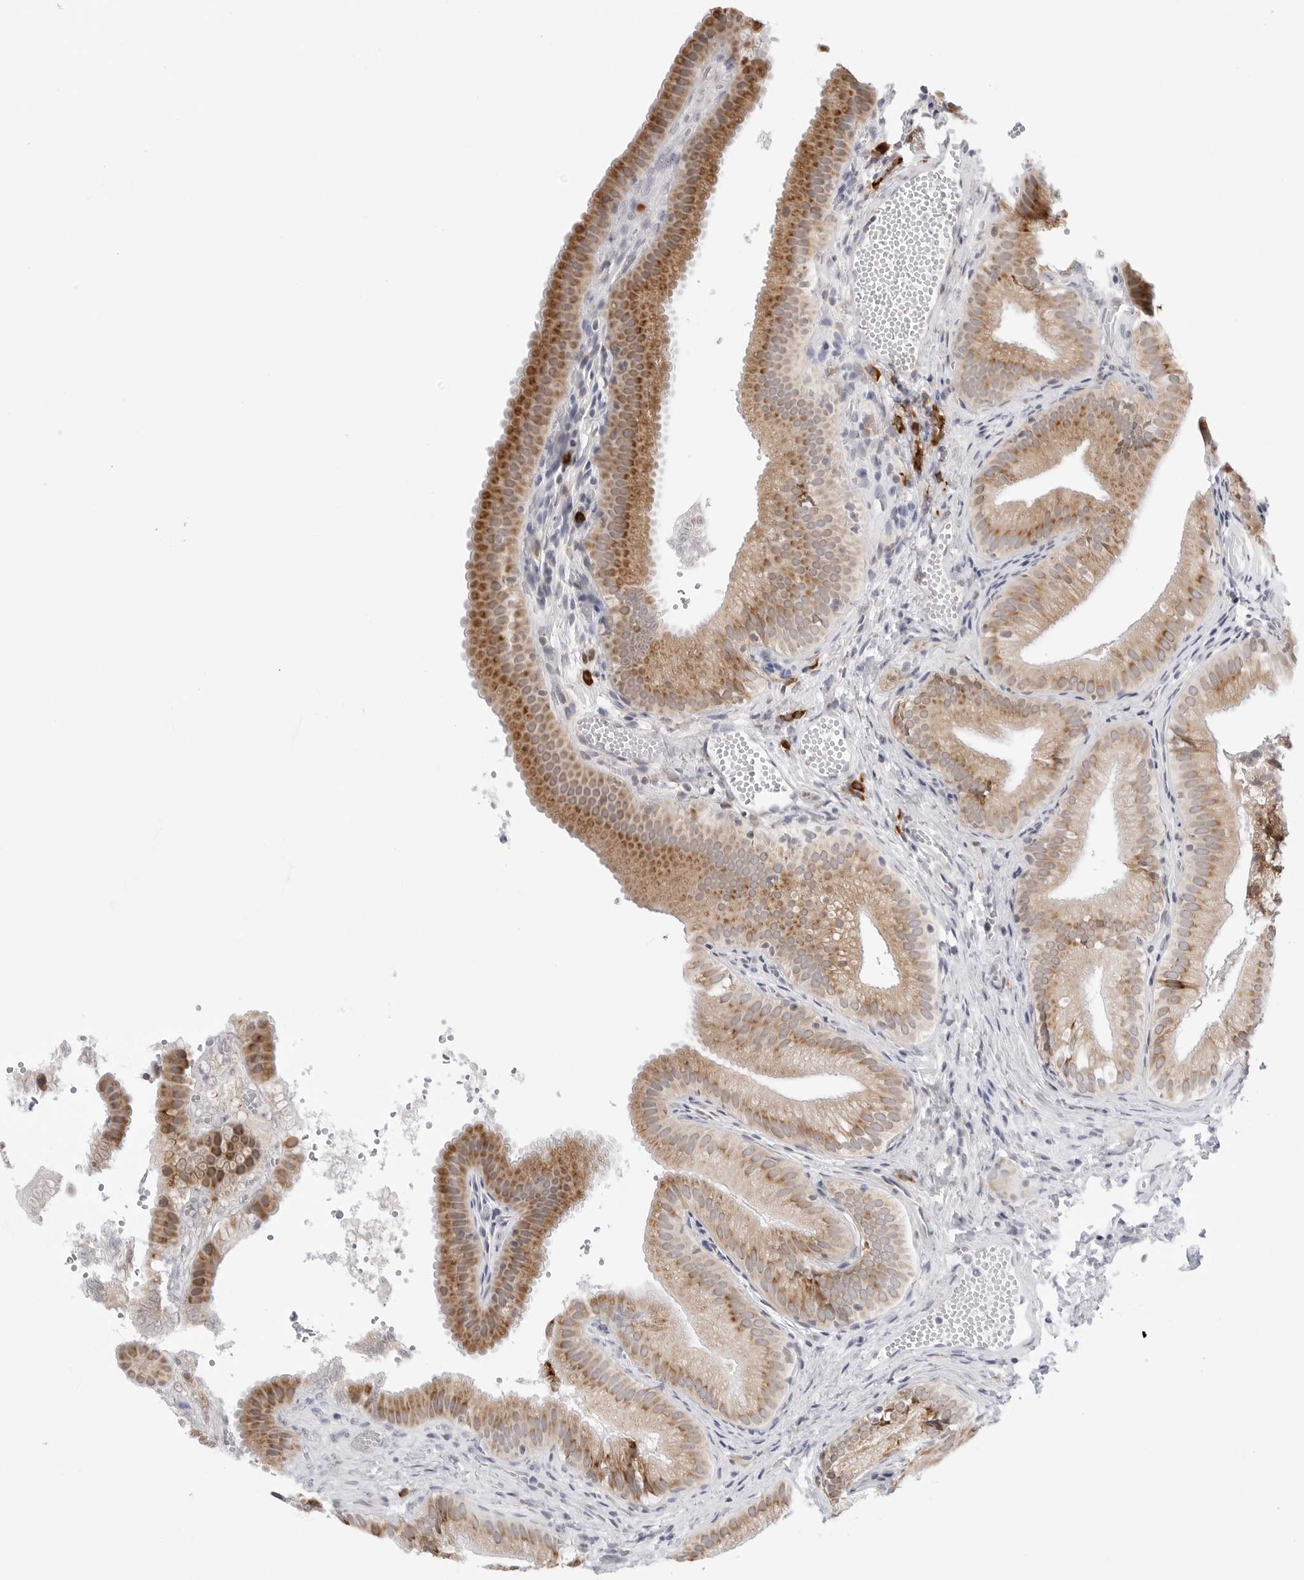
{"staining": {"intensity": "moderate", "quantity": ">75%", "location": "cytoplasmic/membranous"}, "tissue": "gallbladder", "cell_type": "Glandular cells", "image_type": "normal", "snomed": [{"axis": "morphology", "description": "Normal tissue, NOS"}, {"axis": "topography", "description": "Gallbladder"}], "caption": "IHC histopathology image of normal gallbladder: gallbladder stained using IHC exhibits medium levels of moderate protein expression localized specifically in the cytoplasmic/membranous of glandular cells, appearing as a cytoplasmic/membranous brown color.", "gene": "RPN1", "patient": {"sex": "female", "age": 30}}